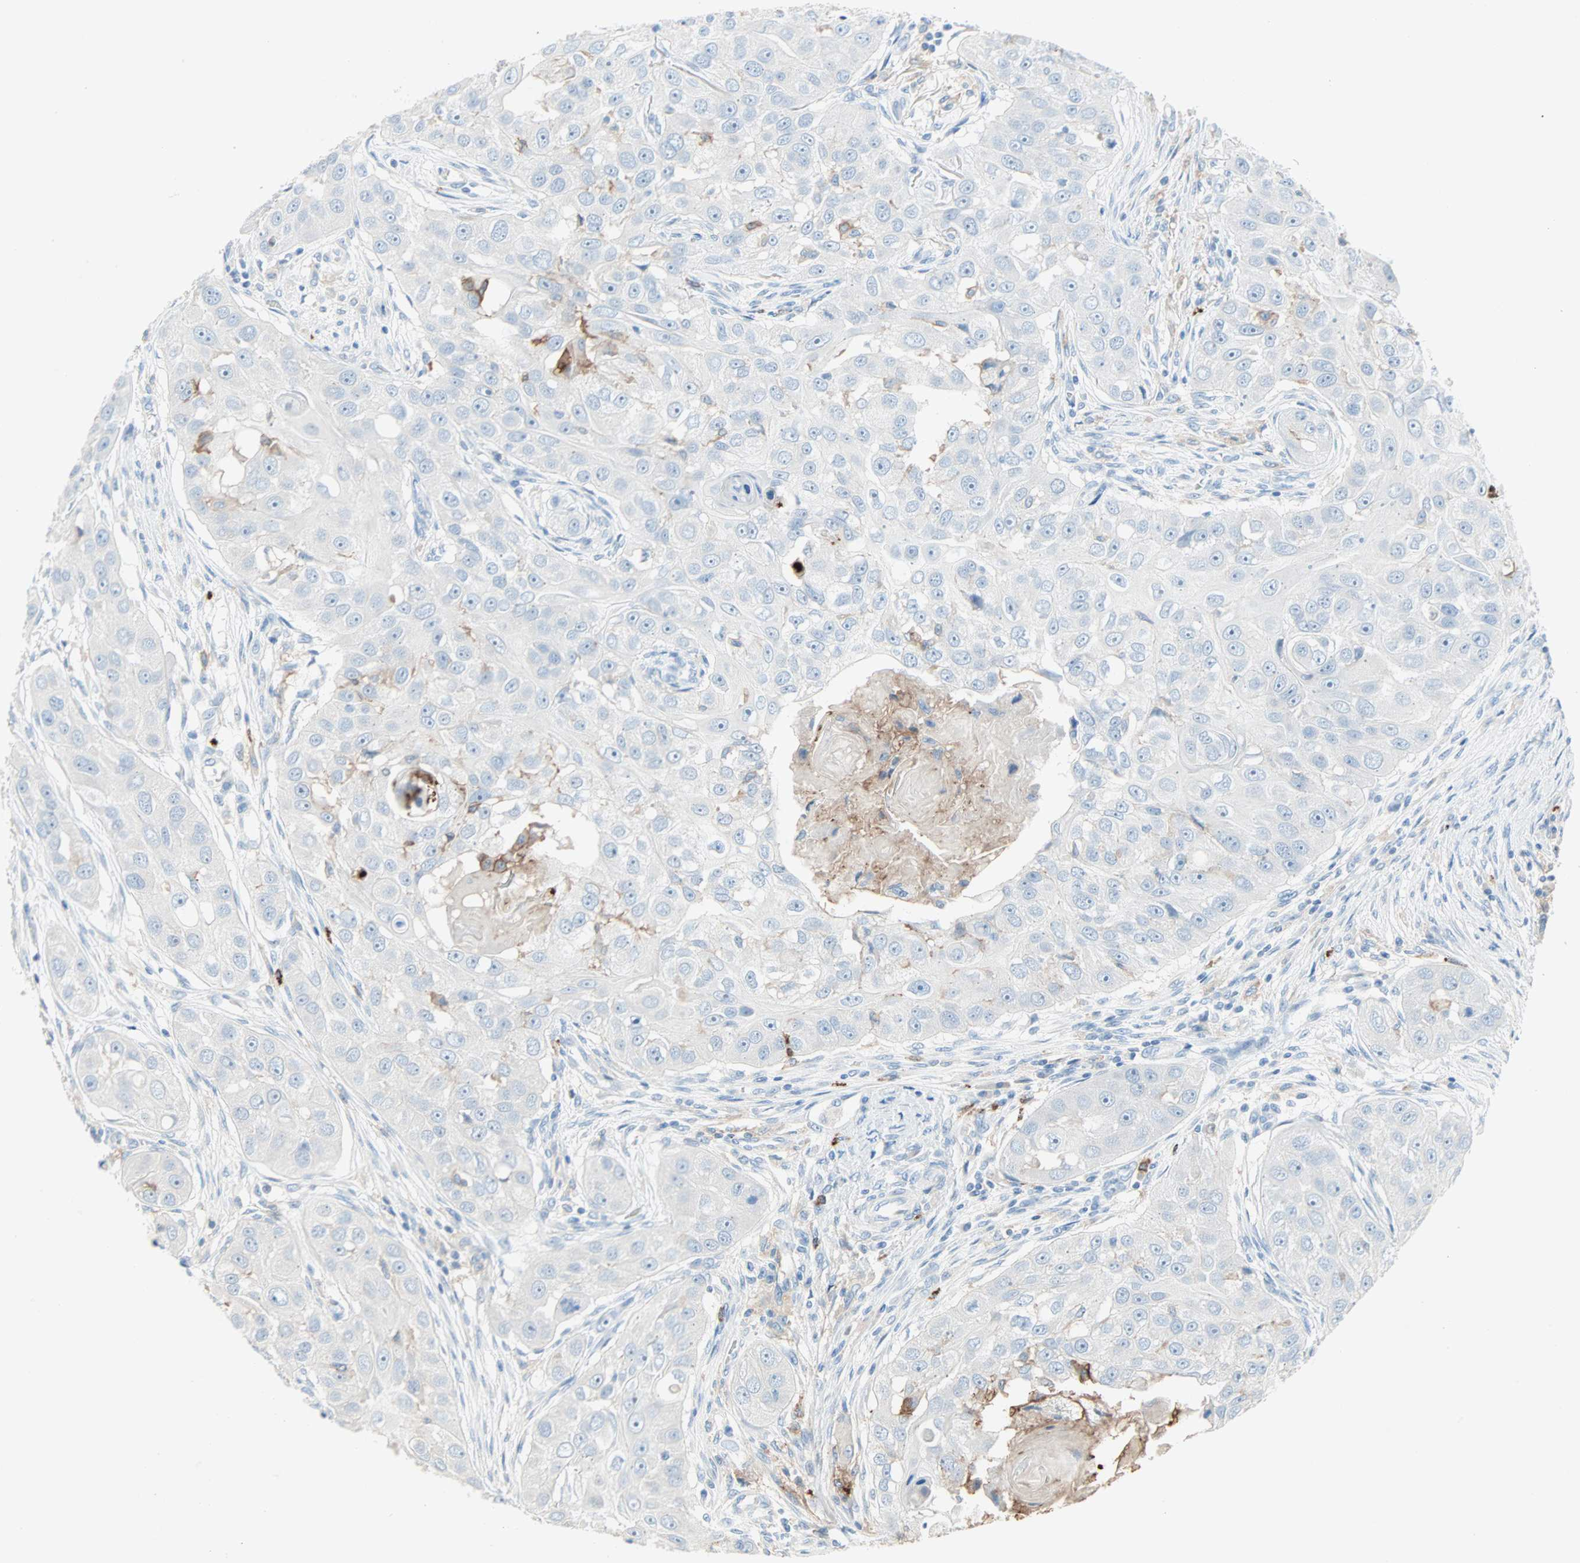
{"staining": {"intensity": "weak", "quantity": "<25%", "location": "cytoplasmic/membranous"}, "tissue": "head and neck cancer", "cell_type": "Tumor cells", "image_type": "cancer", "snomed": [{"axis": "morphology", "description": "Normal tissue, NOS"}, {"axis": "morphology", "description": "Squamous cell carcinoma, NOS"}, {"axis": "topography", "description": "Skeletal muscle"}, {"axis": "topography", "description": "Head-Neck"}], "caption": "High power microscopy micrograph of an immunohistochemistry (IHC) micrograph of head and neck cancer (squamous cell carcinoma), revealing no significant positivity in tumor cells.", "gene": "CLEC4A", "patient": {"sex": "male", "age": 51}}